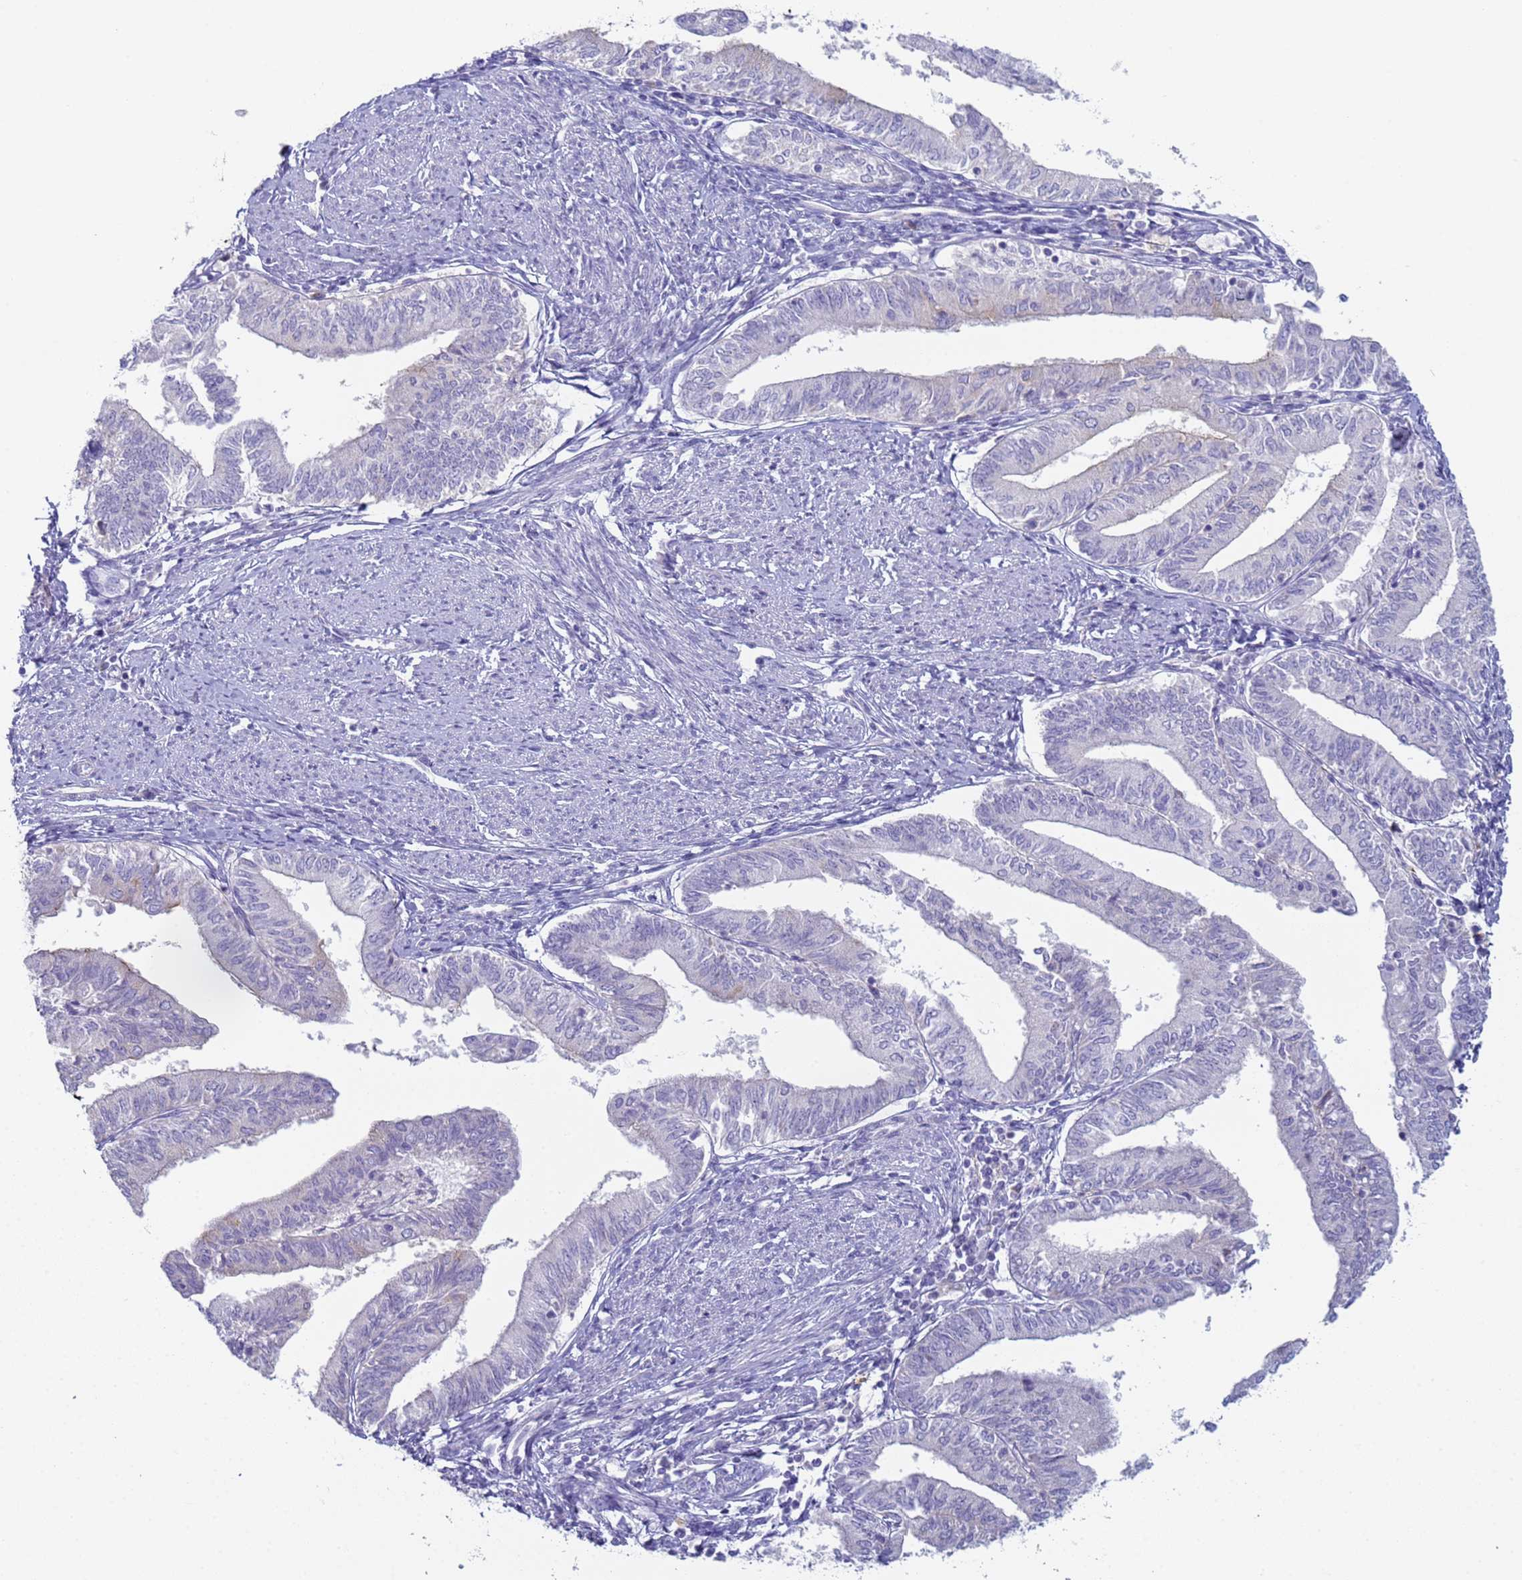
{"staining": {"intensity": "negative", "quantity": "none", "location": "none"}, "tissue": "endometrial cancer", "cell_type": "Tumor cells", "image_type": "cancer", "snomed": [{"axis": "morphology", "description": "Adenocarcinoma, NOS"}, {"axis": "topography", "description": "Endometrium"}], "caption": "A photomicrograph of human endometrial cancer is negative for staining in tumor cells.", "gene": "CR1", "patient": {"sex": "female", "age": 66}}